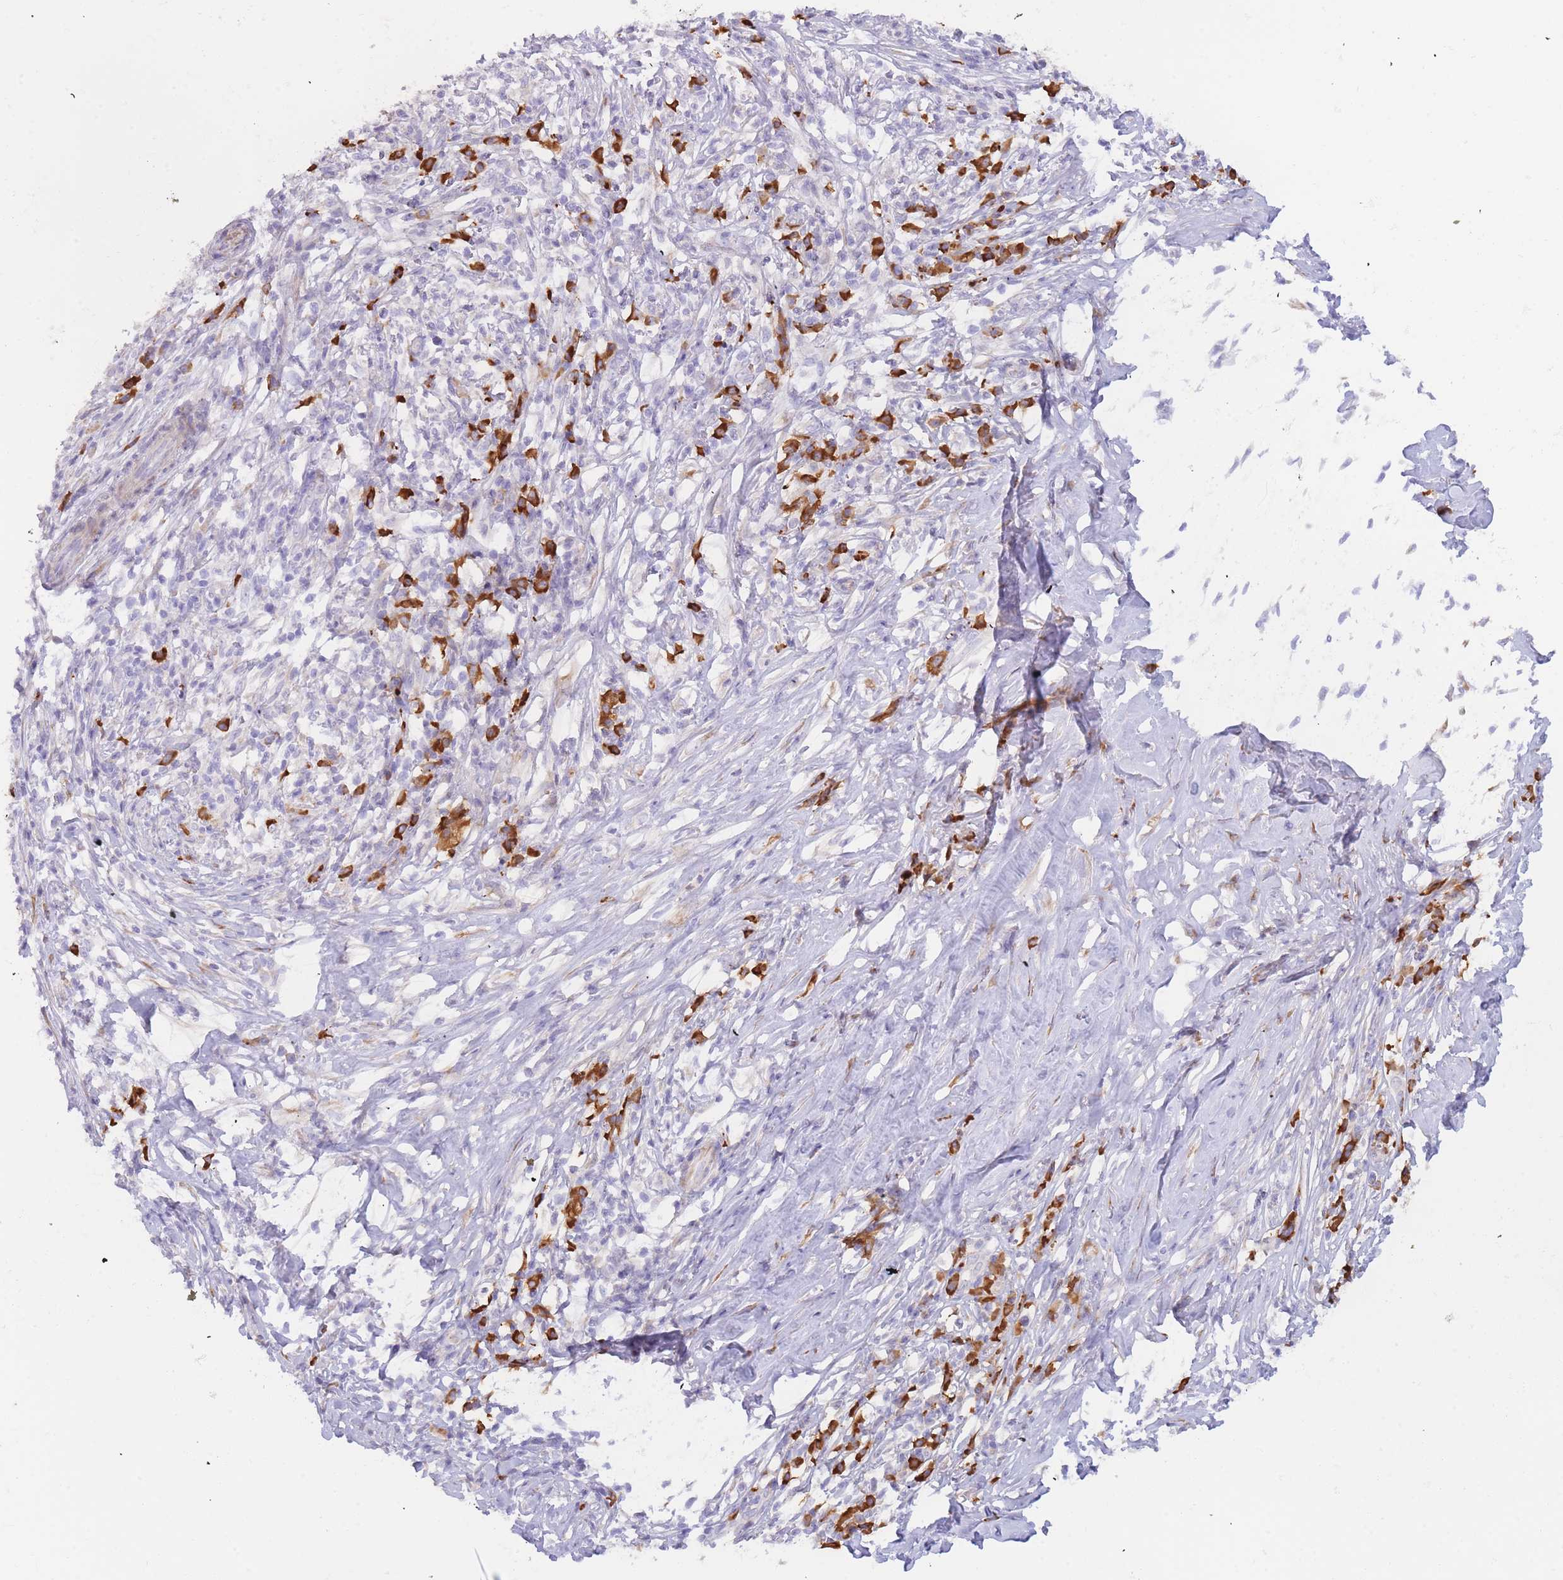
{"staining": {"intensity": "negative", "quantity": "none", "location": "none"}, "tissue": "melanoma", "cell_type": "Tumor cells", "image_type": "cancer", "snomed": [{"axis": "morphology", "description": "Malignant melanoma, NOS"}, {"axis": "topography", "description": "Skin"}], "caption": "Melanoma was stained to show a protein in brown. There is no significant staining in tumor cells. (DAB IHC visualized using brightfield microscopy, high magnification).", "gene": "SLC35E4", "patient": {"sex": "male", "age": 66}}